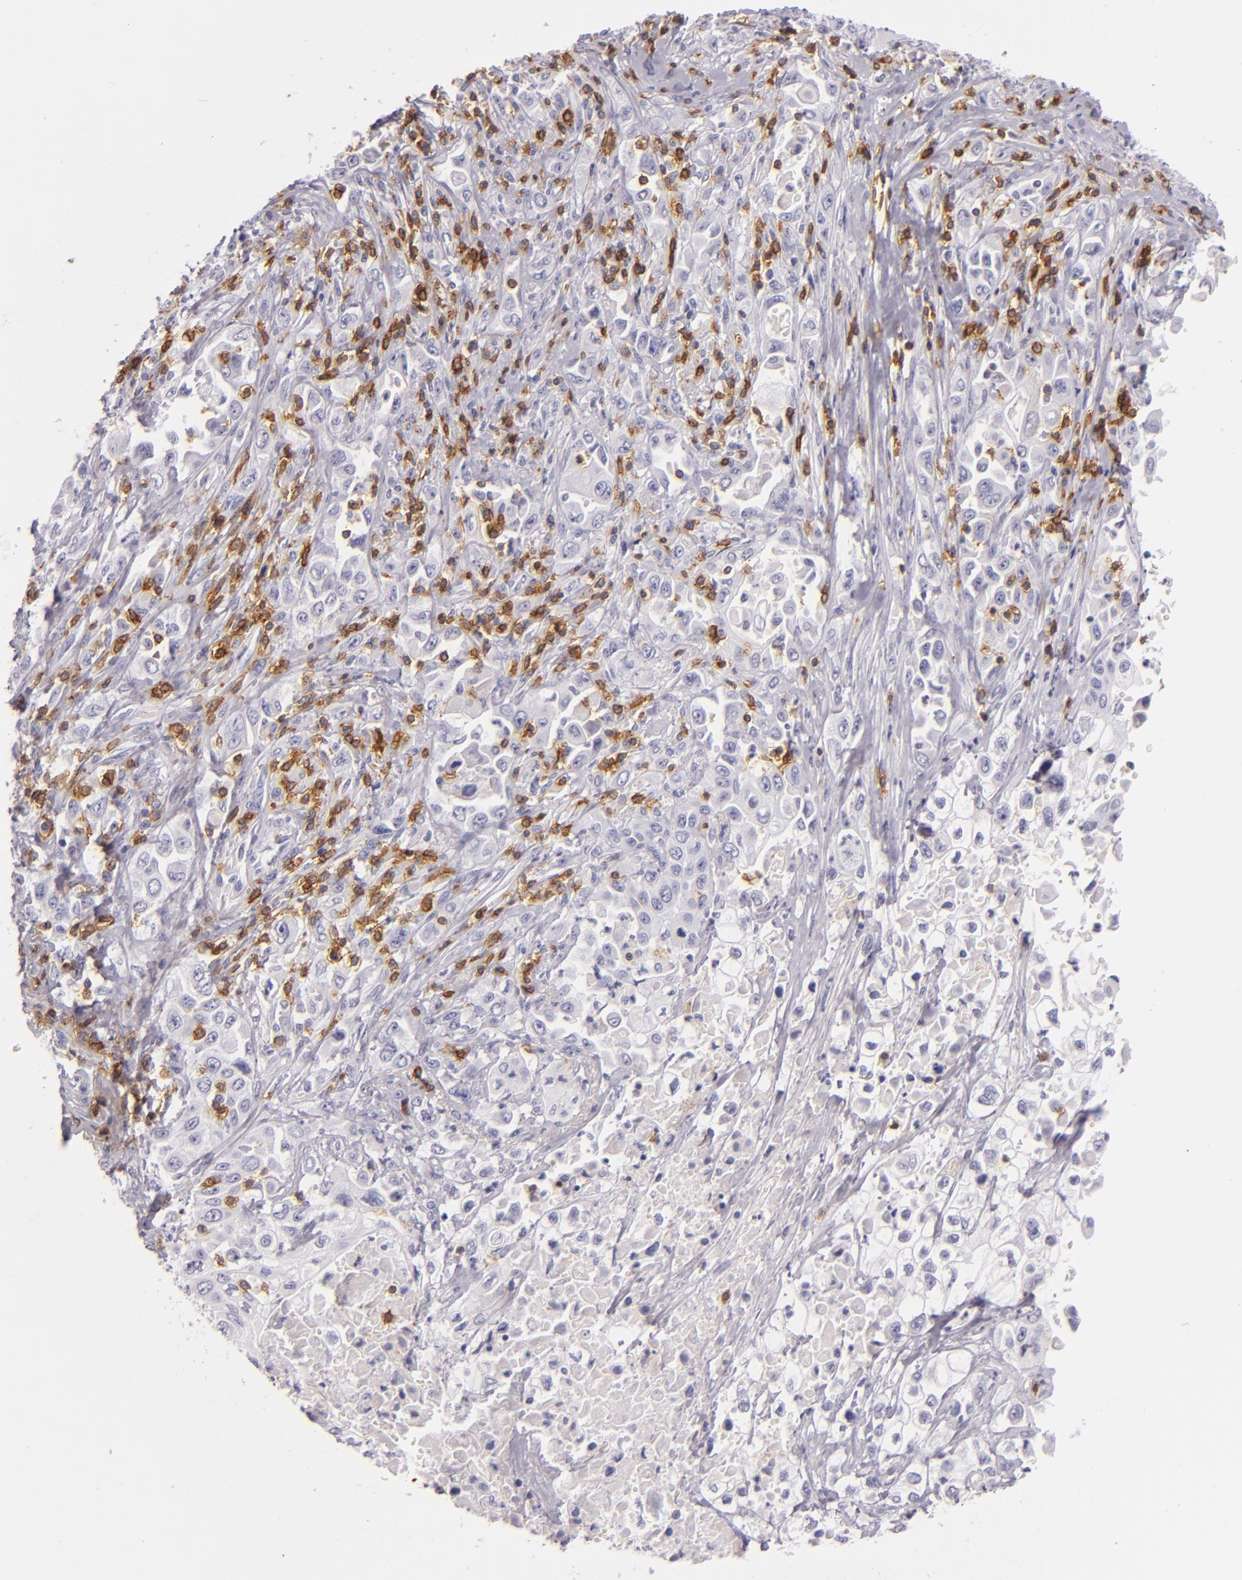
{"staining": {"intensity": "negative", "quantity": "none", "location": "none"}, "tissue": "pancreatic cancer", "cell_type": "Tumor cells", "image_type": "cancer", "snomed": [{"axis": "morphology", "description": "Adenocarcinoma, NOS"}, {"axis": "topography", "description": "Pancreas"}], "caption": "Human pancreatic cancer stained for a protein using immunohistochemistry reveals no staining in tumor cells.", "gene": "LAT", "patient": {"sex": "male", "age": 70}}